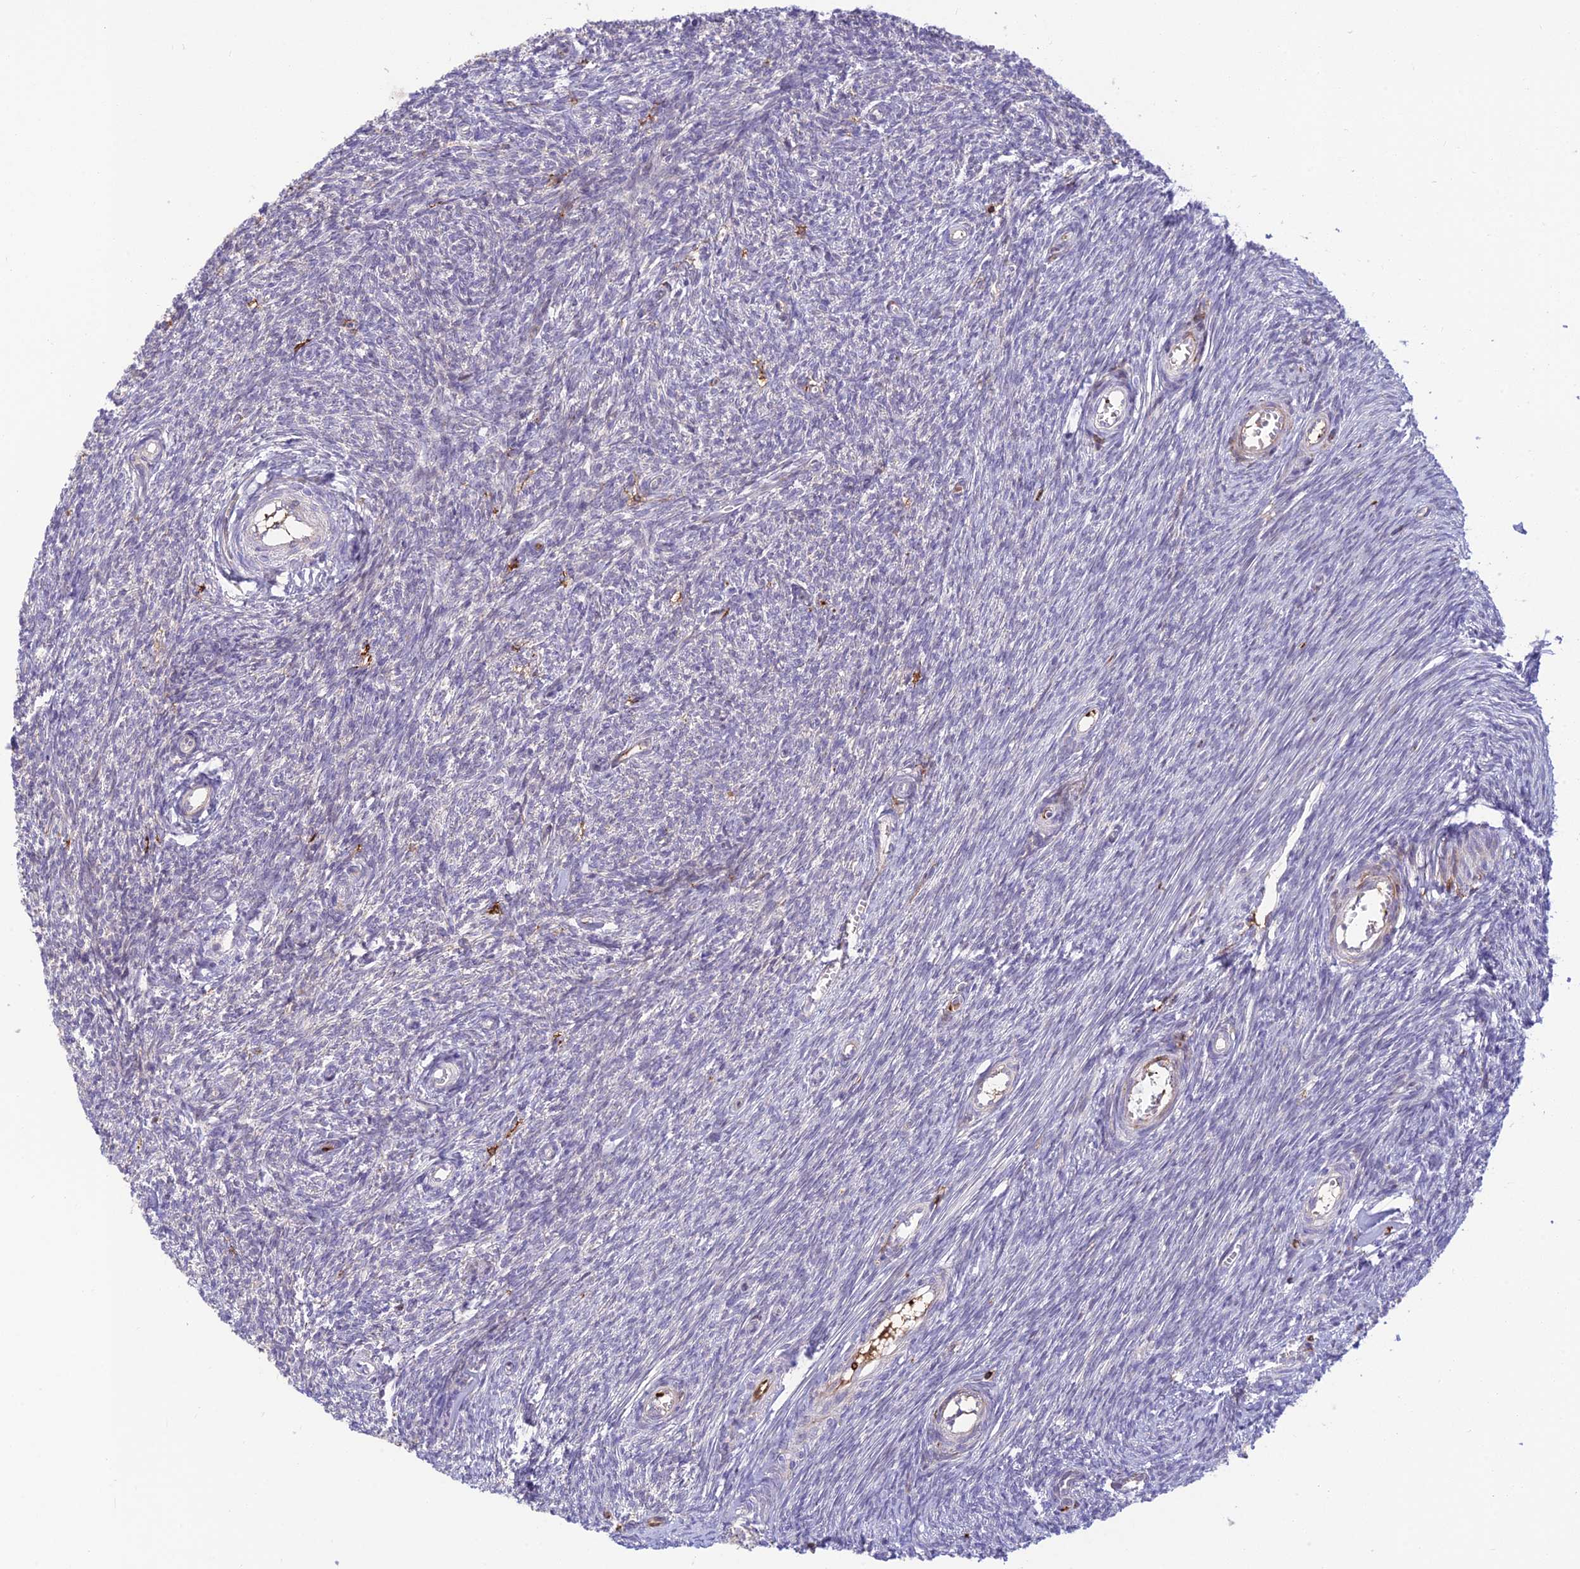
{"staining": {"intensity": "negative", "quantity": "none", "location": "none"}, "tissue": "ovary", "cell_type": "Ovarian stroma cells", "image_type": "normal", "snomed": [{"axis": "morphology", "description": "Normal tissue, NOS"}, {"axis": "topography", "description": "Ovary"}], "caption": "The photomicrograph displays no staining of ovarian stroma cells in benign ovary. (Immunohistochemistry (ihc), brightfield microscopy, high magnification).", "gene": "ASPDH", "patient": {"sex": "female", "age": 44}}